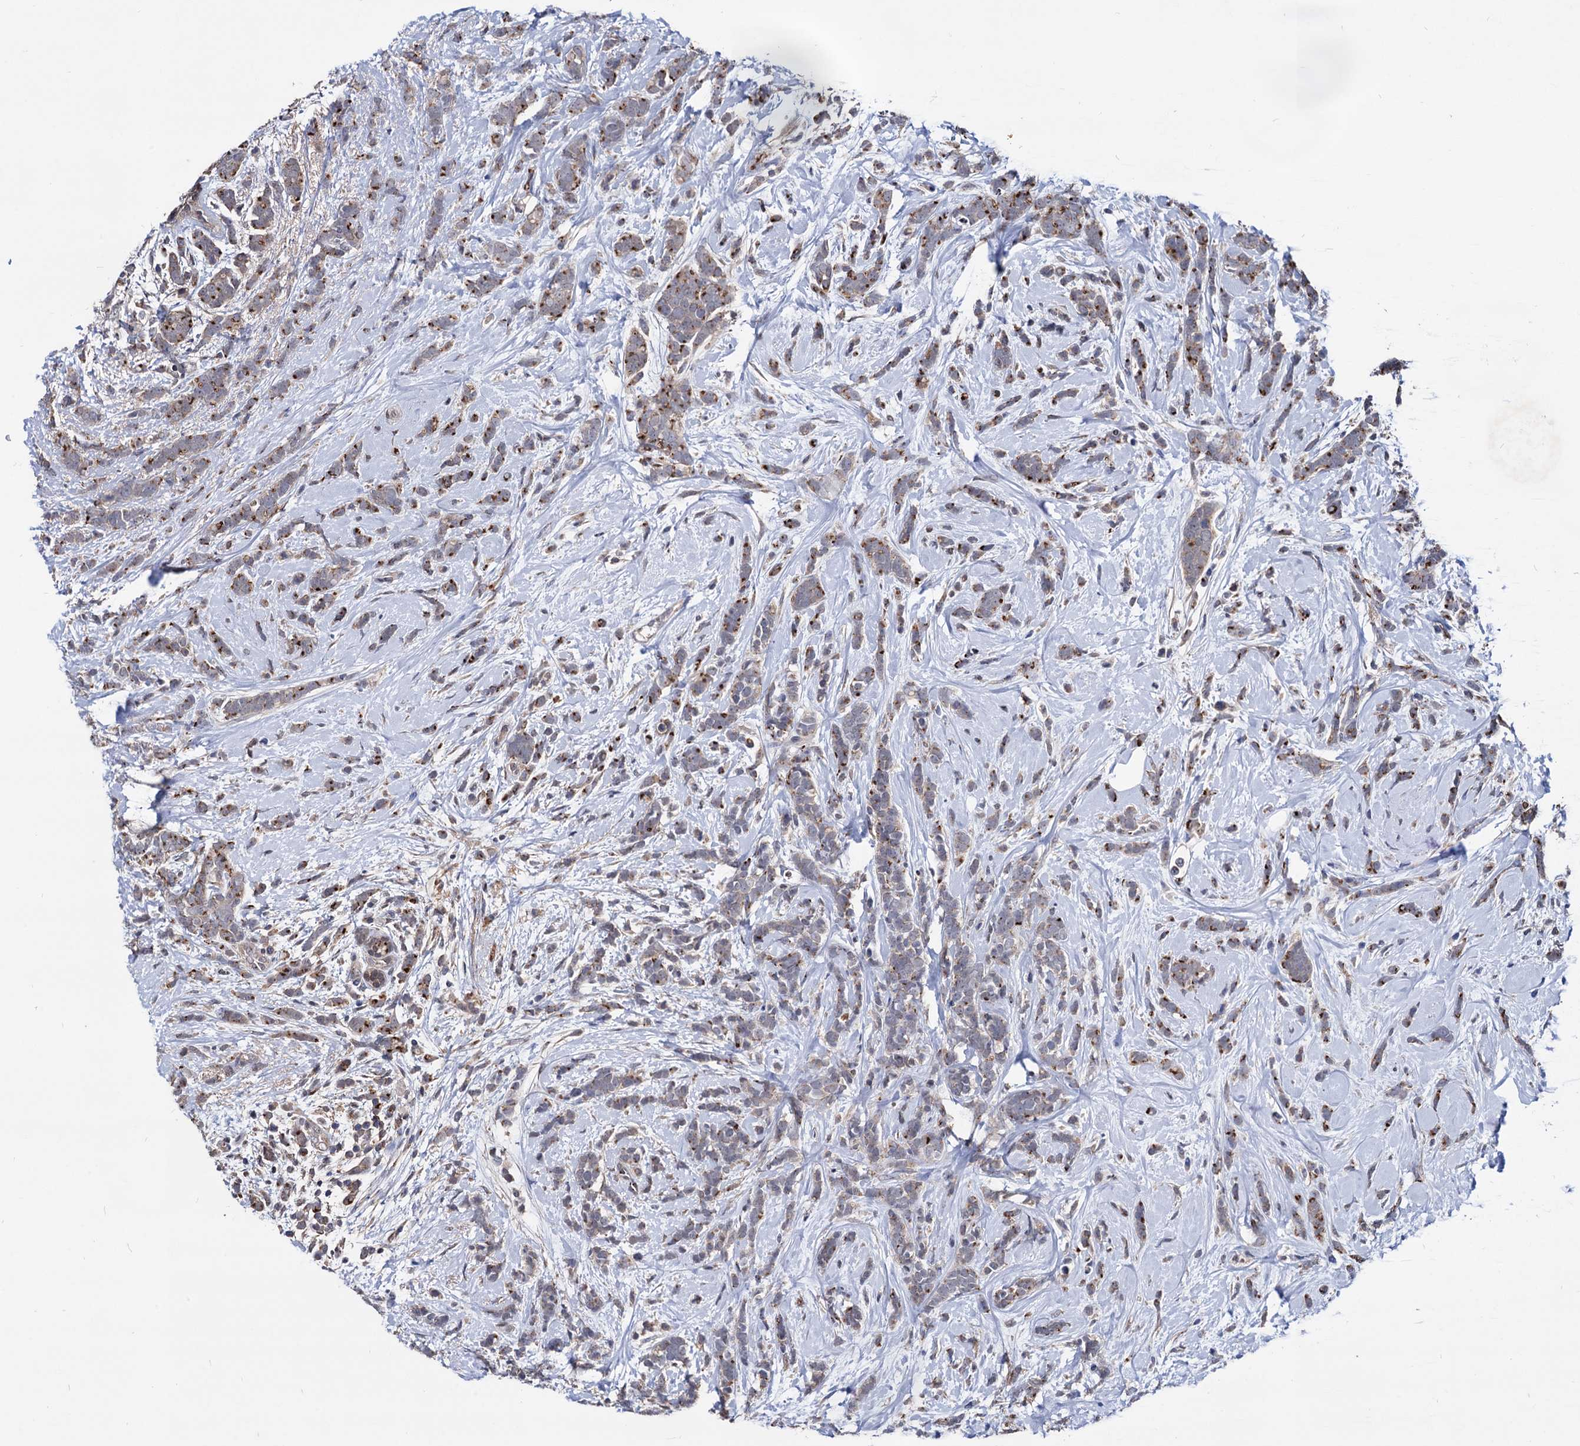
{"staining": {"intensity": "moderate", "quantity": ">75%", "location": "cytoplasmic/membranous"}, "tissue": "breast cancer", "cell_type": "Tumor cells", "image_type": "cancer", "snomed": [{"axis": "morphology", "description": "Lobular carcinoma"}, {"axis": "topography", "description": "Breast"}], "caption": "Tumor cells show medium levels of moderate cytoplasmic/membranous expression in approximately >75% of cells in human breast cancer (lobular carcinoma). (Brightfield microscopy of DAB IHC at high magnification).", "gene": "ESD", "patient": {"sex": "female", "age": 58}}